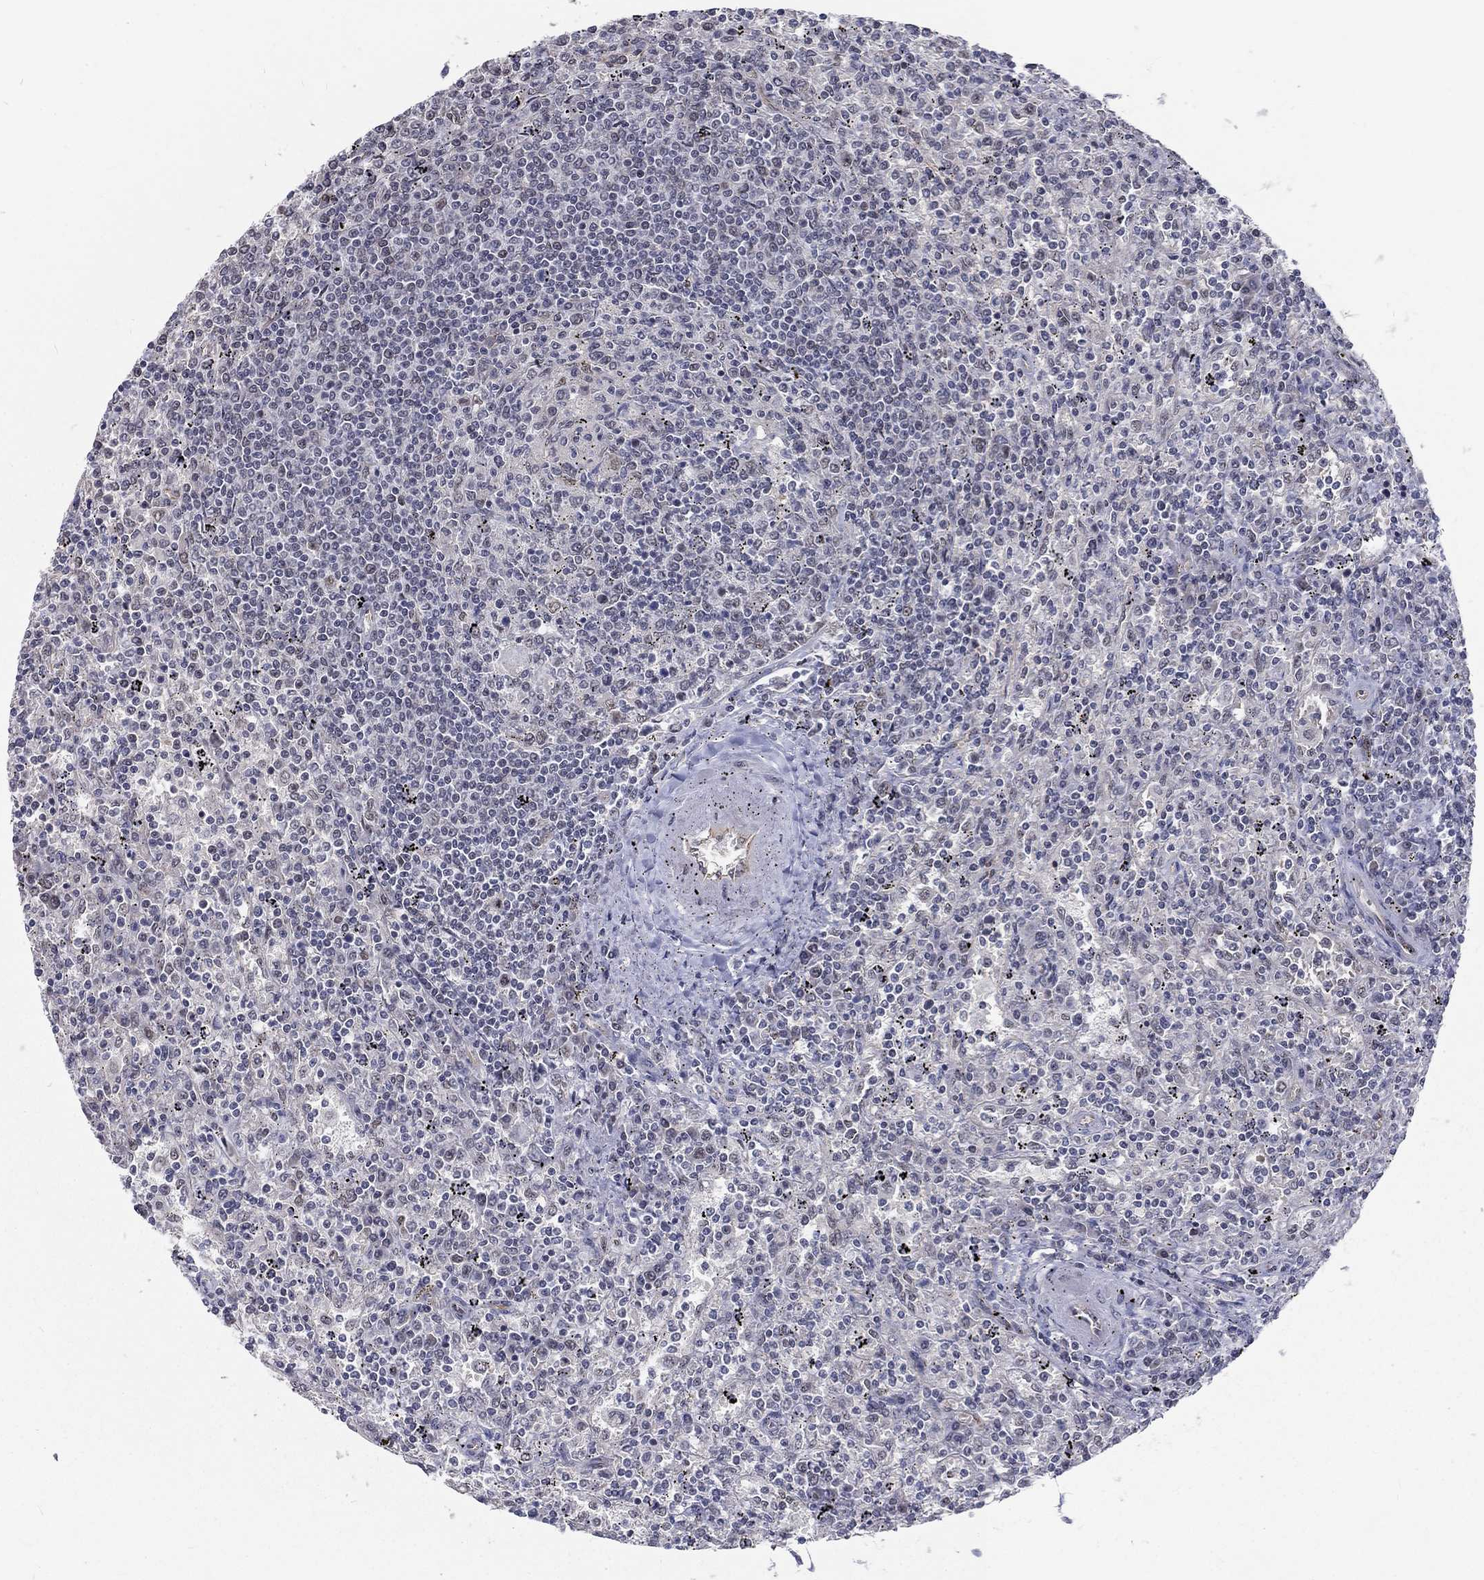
{"staining": {"intensity": "negative", "quantity": "none", "location": "none"}, "tissue": "lymphoma", "cell_type": "Tumor cells", "image_type": "cancer", "snomed": [{"axis": "morphology", "description": "Malignant lymphoma, non-Hodgkin's type, Low grade"}, {"axis": "topography", "description": "Spleen"}], "caption": "DAB (3,3'-diaminobenzidine) immunohistochemical staining of human low-grade malignant lymphoma, non-Hodgkin's type displays no significant expression in tumor cells.", "gene": "ZBED1", "patient": {"sex": "male", "age": 62}}